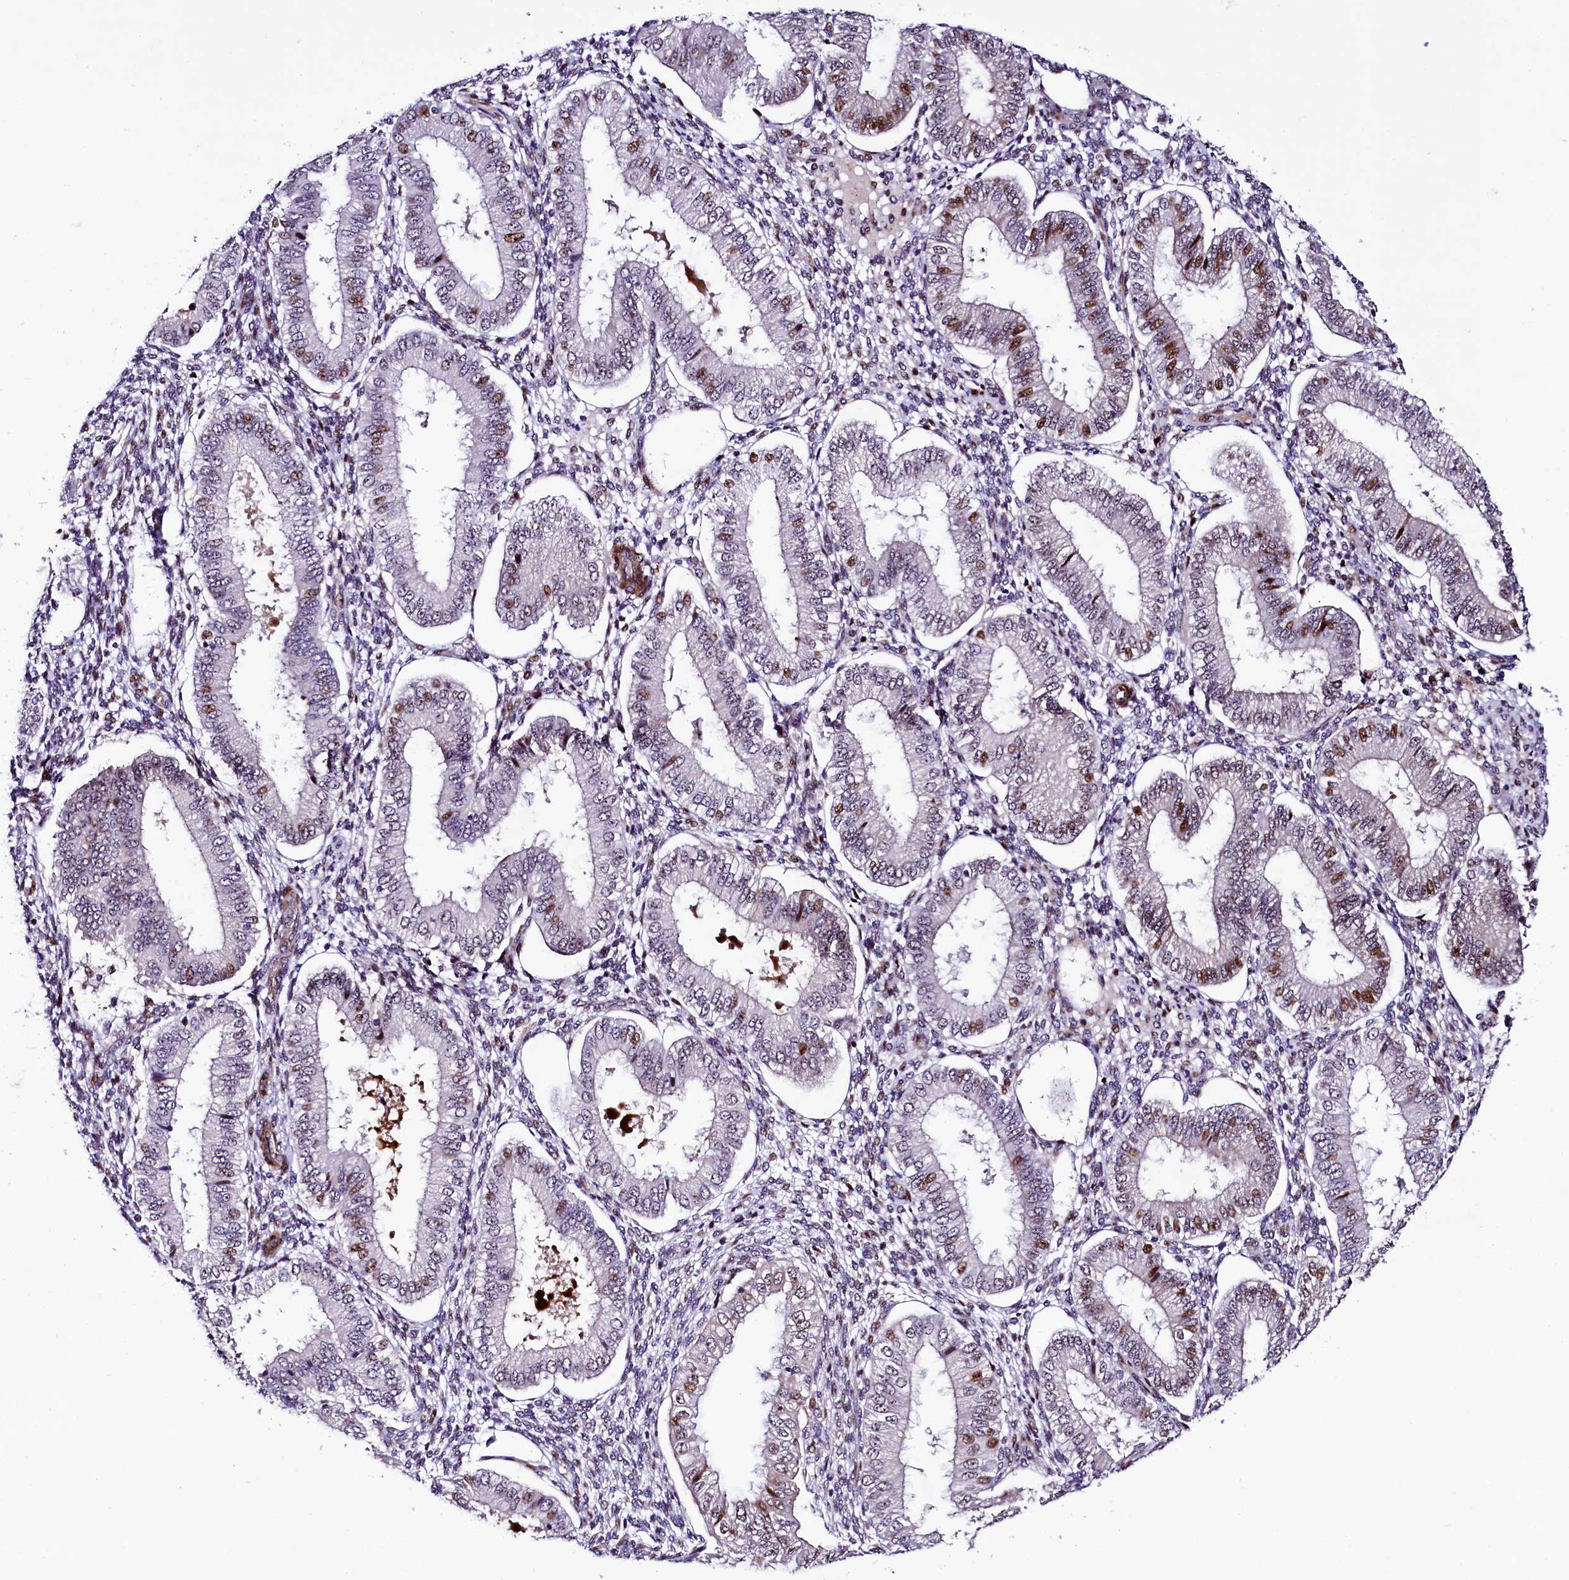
{"staining": {"intensity": "moderate", "quantity": "<25%", "location": "nuclear"}, "tissue": "endometrium", "cell_type": "Cells in endometrial stroma", "image_type": "normal", "snomed": [{"axis": "morphology", "description": "Normal tissue, NOS"}, {"axis": "topography", "description": "Endometrium"}], "caption": "A histopathology image of endometrium stained for a protein displays moderate nuclear brown staining in cells in endometrial stroma. Immunohistochemistry (ihc) stains the protein in brown and the nuclei are stained blue.", "gene": "TRMT112", "patient": {"sex": "female", "age": 39}}